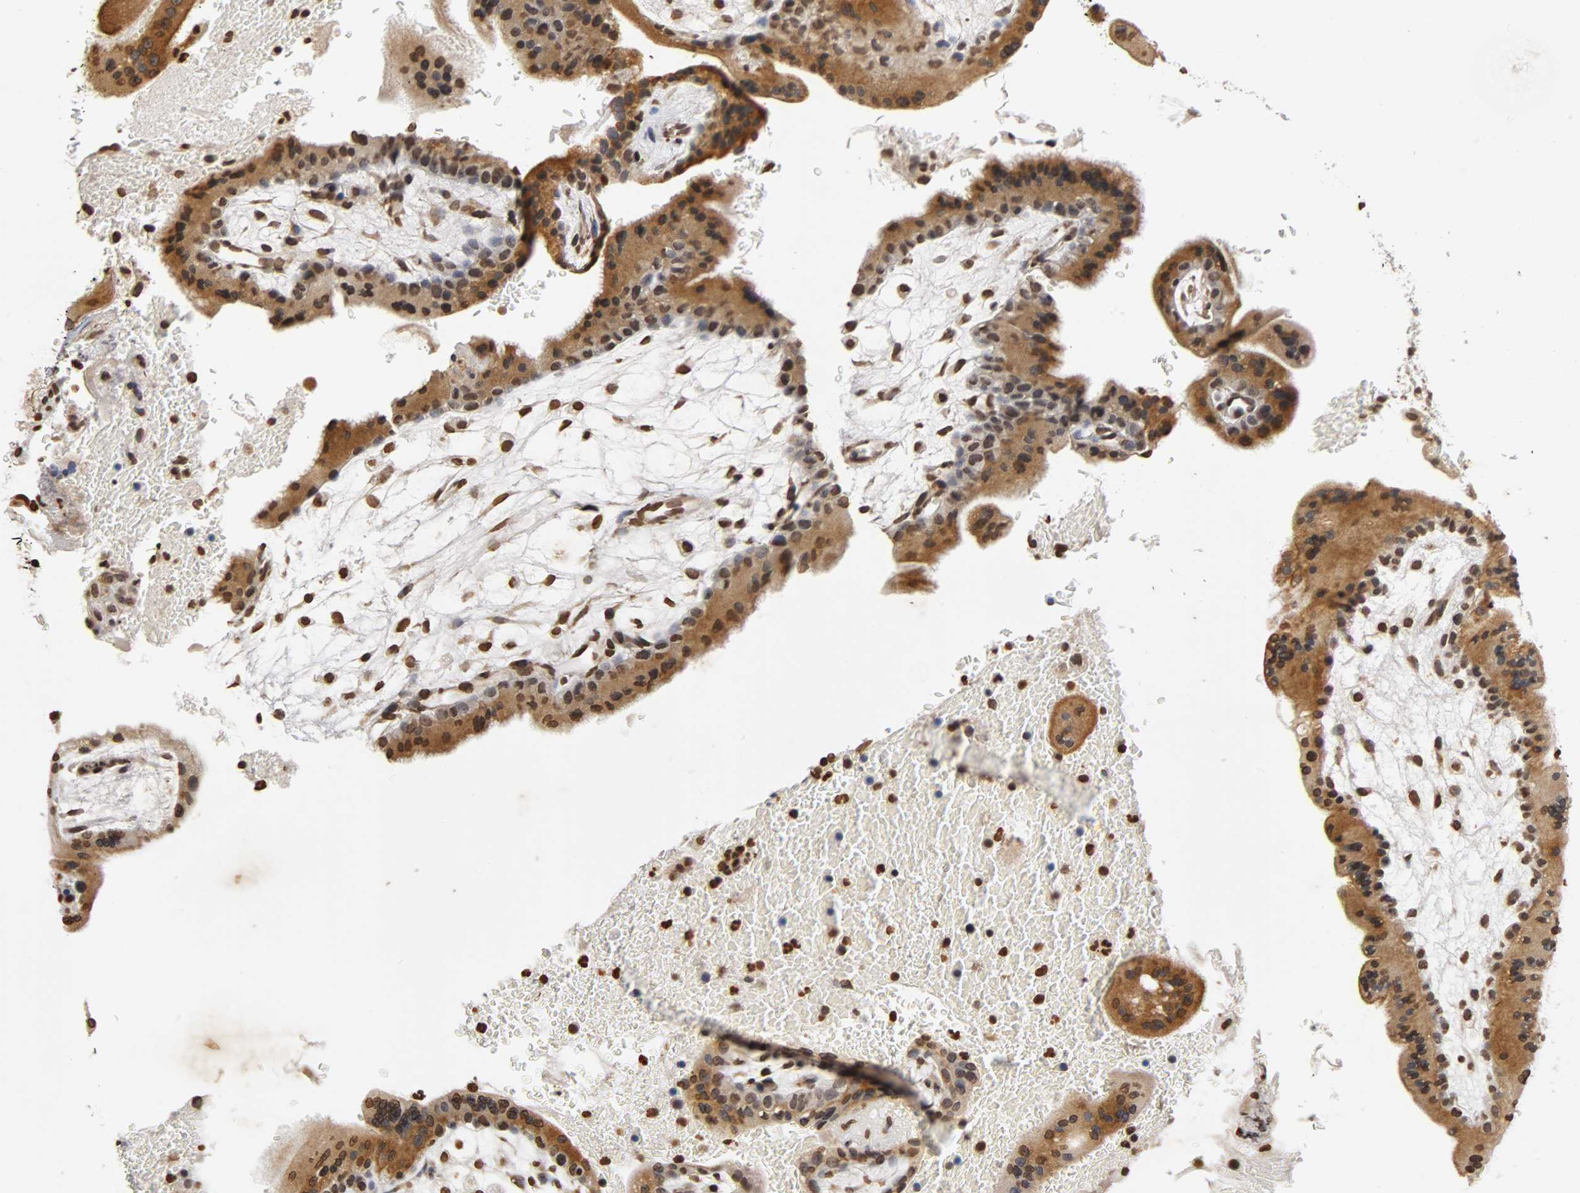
{"staining": {"intensity": "moderate", "quantity": ">75%", "location": "nuclear"}, "tissue": "placenta", "cell_type": "Decidual cells", "image_type": "normal", "snomed": [{"axis": "morphology", "description": "Normal tissue, NOS"}, {"axis": "topography", "description": "Placenta"}], "caption": "Protein expression analysis of unremarkable placenta reveals moderate nuclear staining in about >75% of decidual cells.", "gene": "ERCC2", "patient": {"sex": "female", "age": 35}}